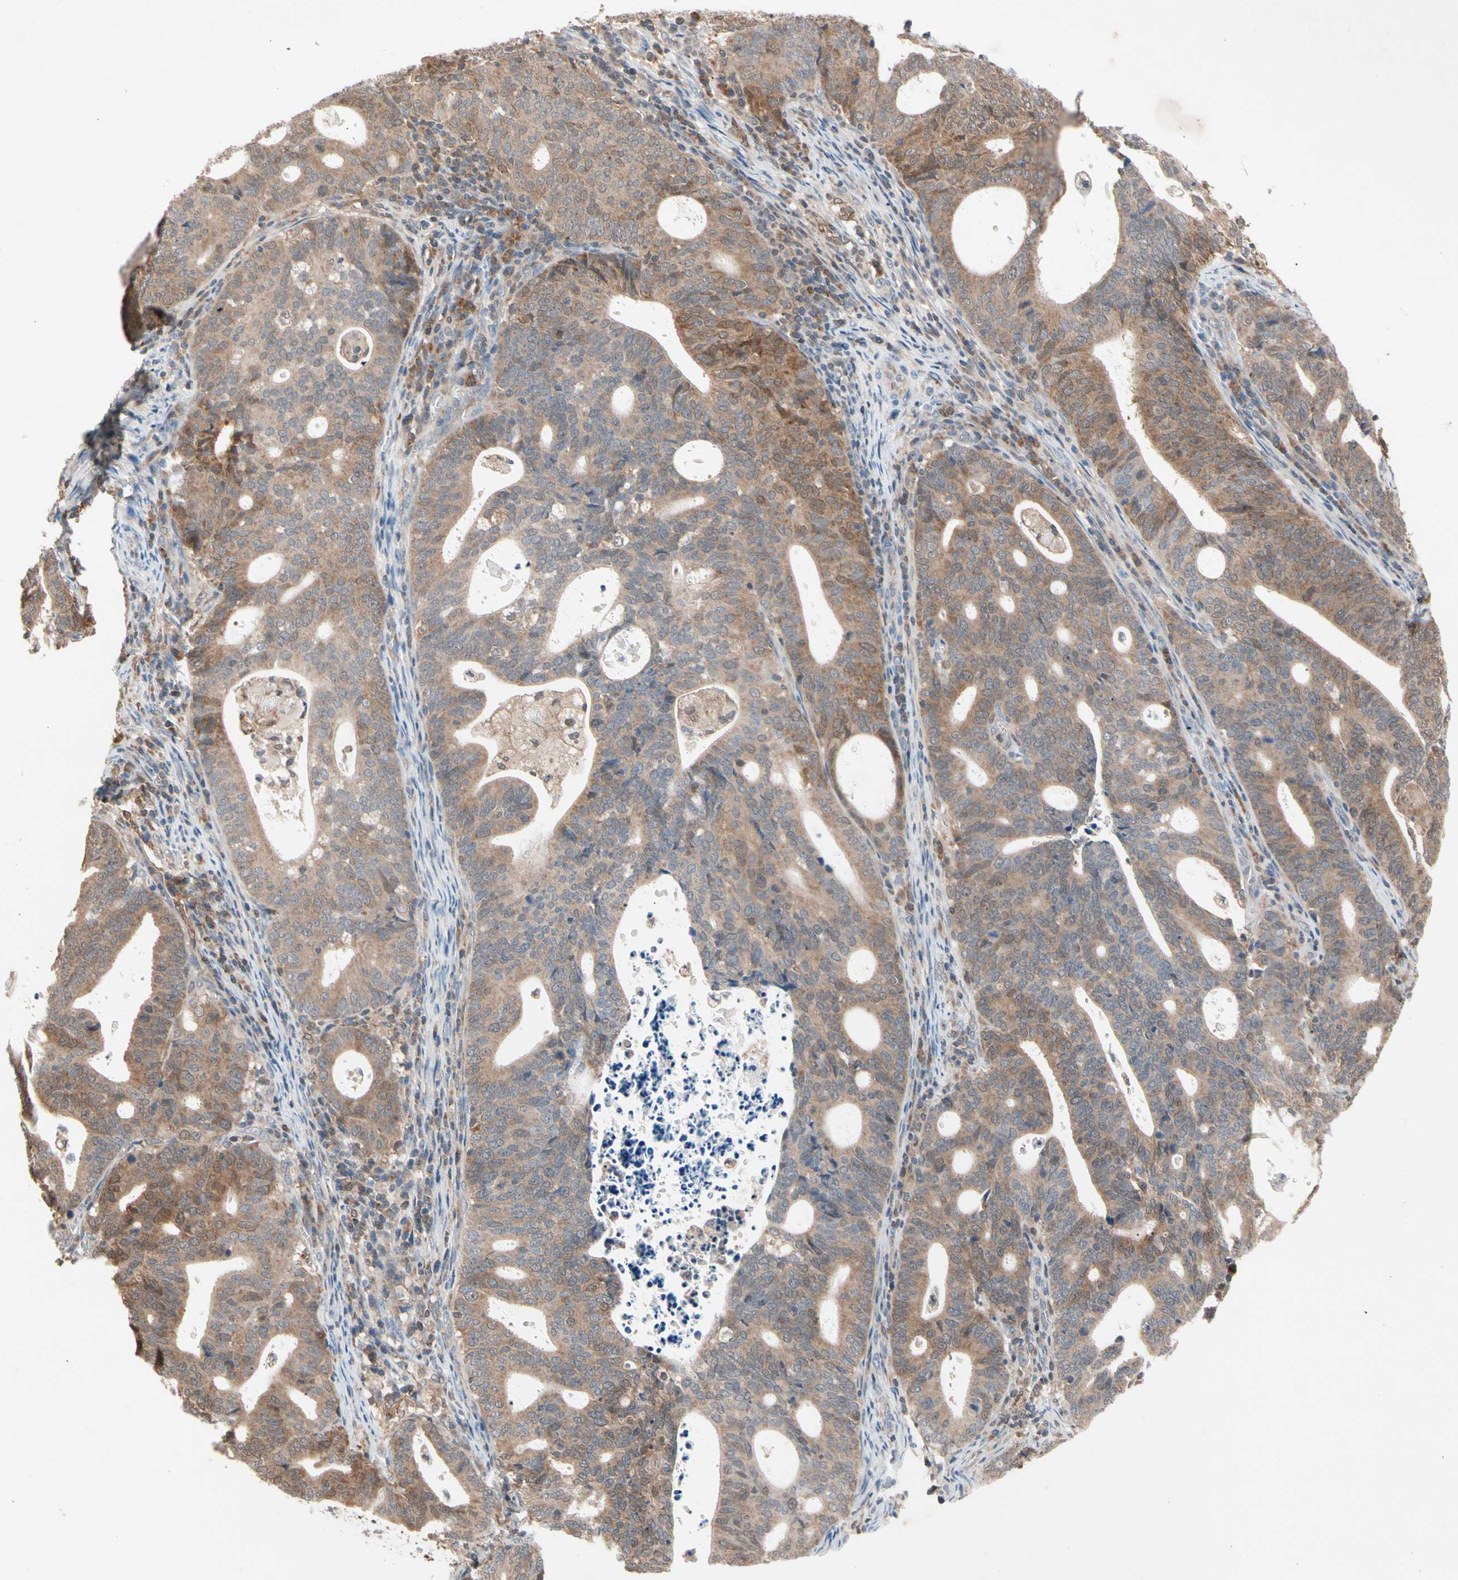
{"staining": {"intensity": "moderate", "quantity": ">75%", "location": "cytoplasmic/membranous"}, "tissue": "endometrial cancer", "cell_type": "Tumor cells", "image_type": "cancer", "snomed": [{"axis": "morphology", "description": "Adenocarcinoma, NOS"}, {"axis": "topography", "description": "Uterus"}], "caption": "This image shows immunohistochemistry (IHC) staining of human endometrial adenocarcinoma, with medium moderate cytoplasmic/membranous expression in about >75% of tumor cells.", "gene": "MTHFS", "patient": {"sex": "female", "age": 83}}